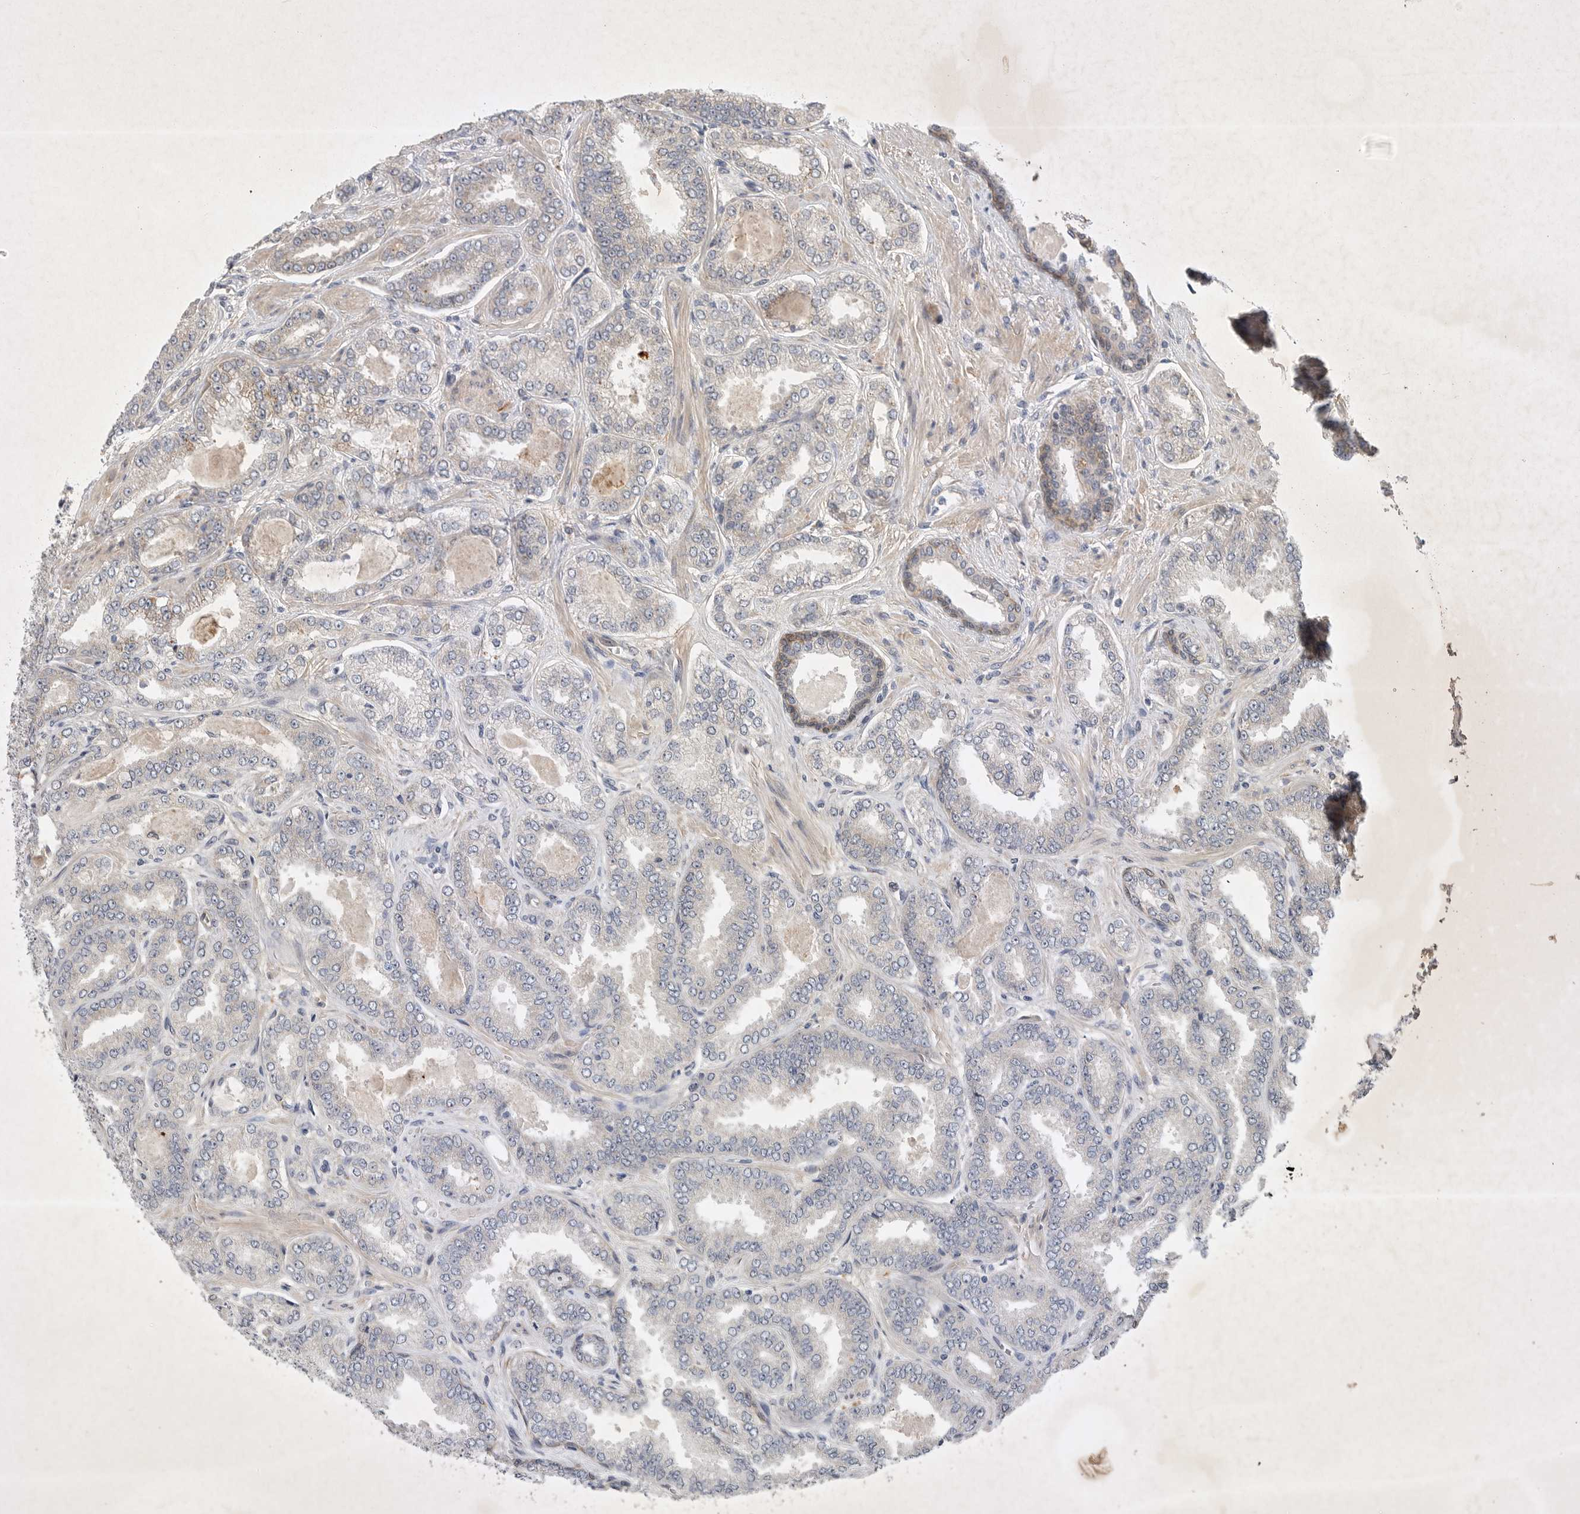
{"staining": {"intensity": "negative", "quantity": "none", "location": "none"}, "tissue": "prostate cancer", "cell_type": "Tumor cells", "image_type": "cancer", "snomed": [{"axis": "morphology", "description": "Adenocarcinoma, High grade"}, {"axis": "topography", "description": "Prostate"}], "caption": "High magnification brightfield microscopy of high-grade adenocarcinoma (prostate) stained with DAB (brown) and counterstained with hematoxylin (blue): tumor cells show no significant staining.", "gene": "PTPDC1", "patient": {"sex": "male", "age": 71}}